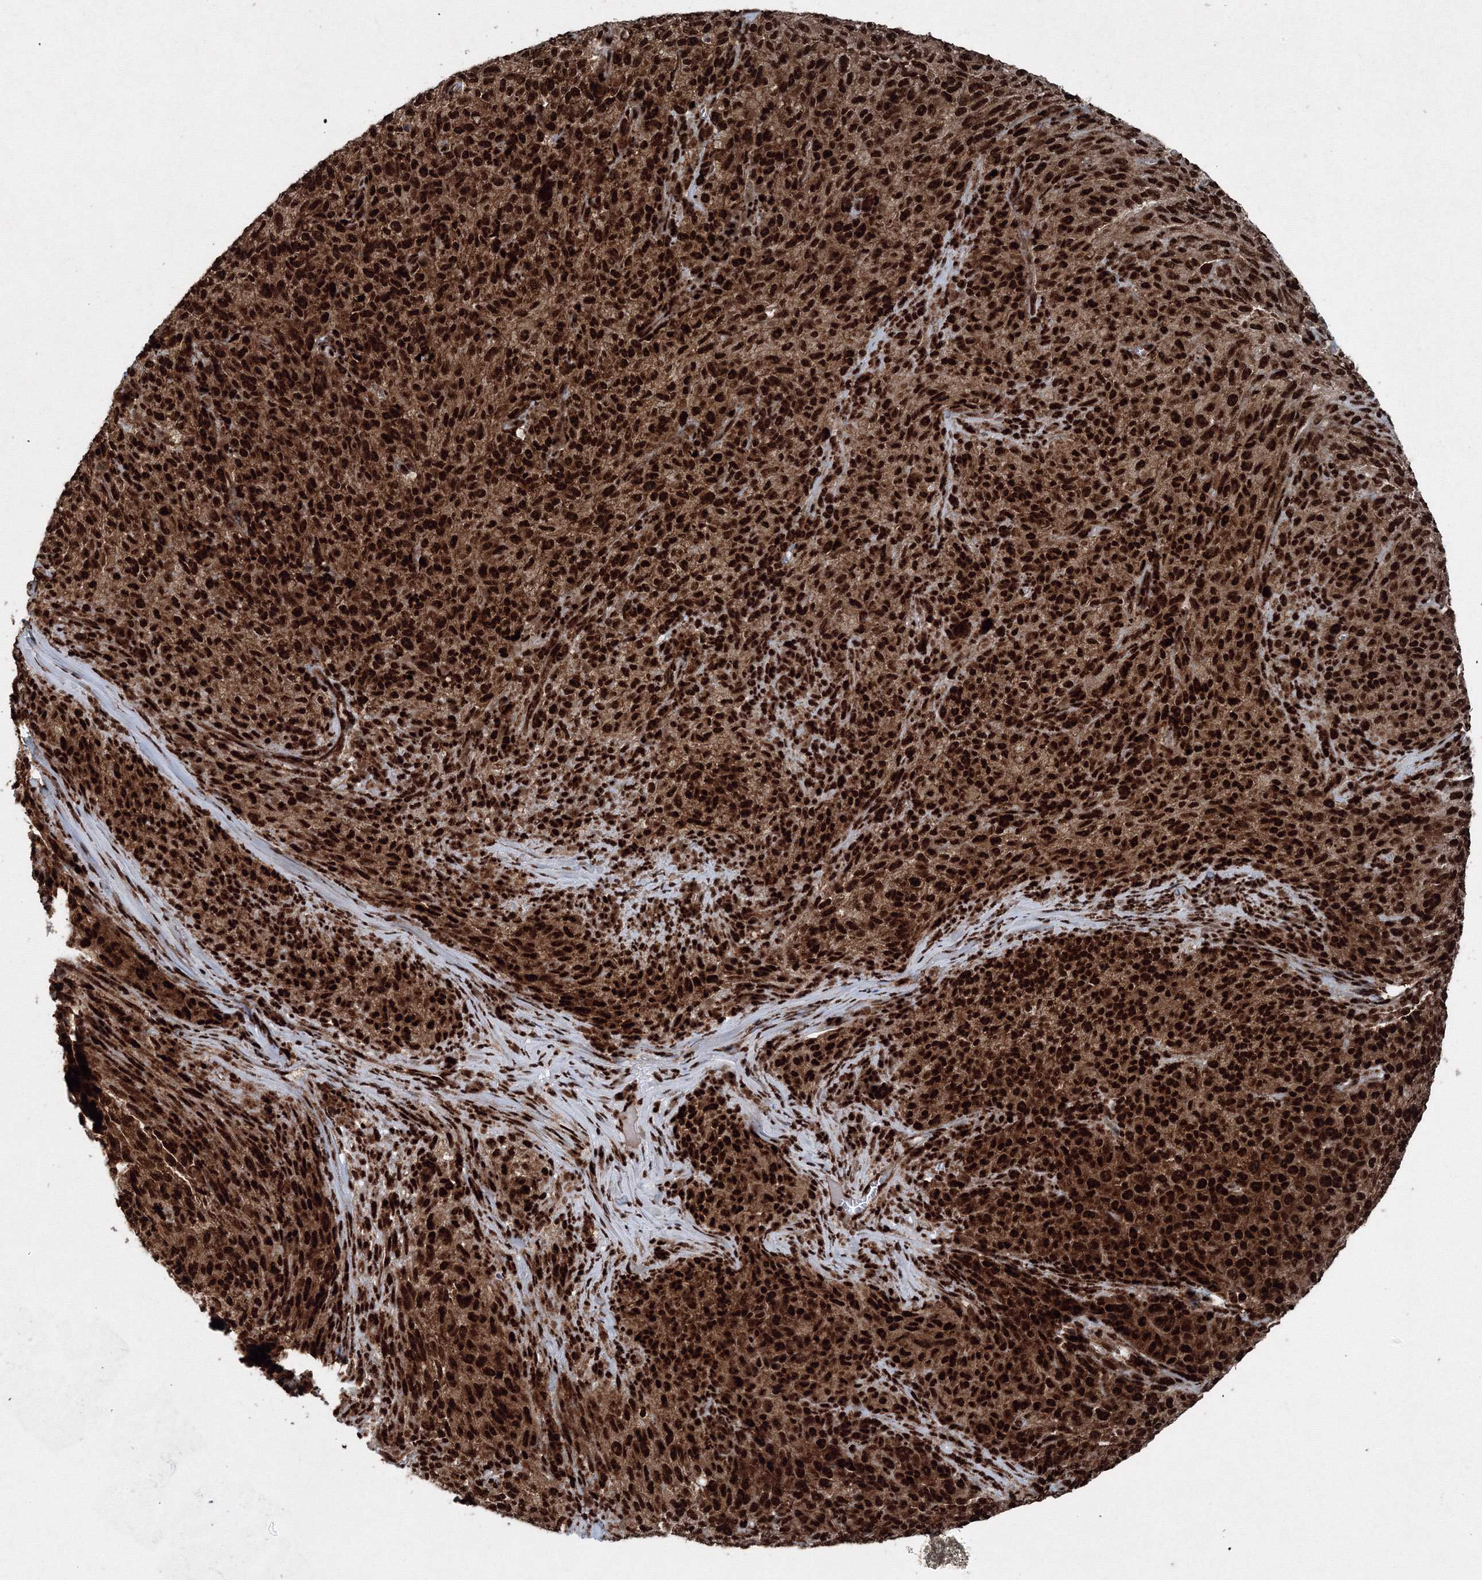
{"staining": {"intensity": "strong", "quantity": ">75%", "location": "cytoplasmic/membranous,nuclear"}, "tissue": "melanoma", "cell_type": "Tumor cells", "image_type": "cancer", "snomed": [{"axis": "morphology", "description": "Malignant melanoma, NOS"}, {"axis": "topography", "description": "Skin"}], "caption": "Protein staining displays strong cytoplasmic/membranous and nuclear expression in about >75% of tumor cells in melanoma.", "gene": "SNRPC", "patient": {"sex": "female", "age": 82}}